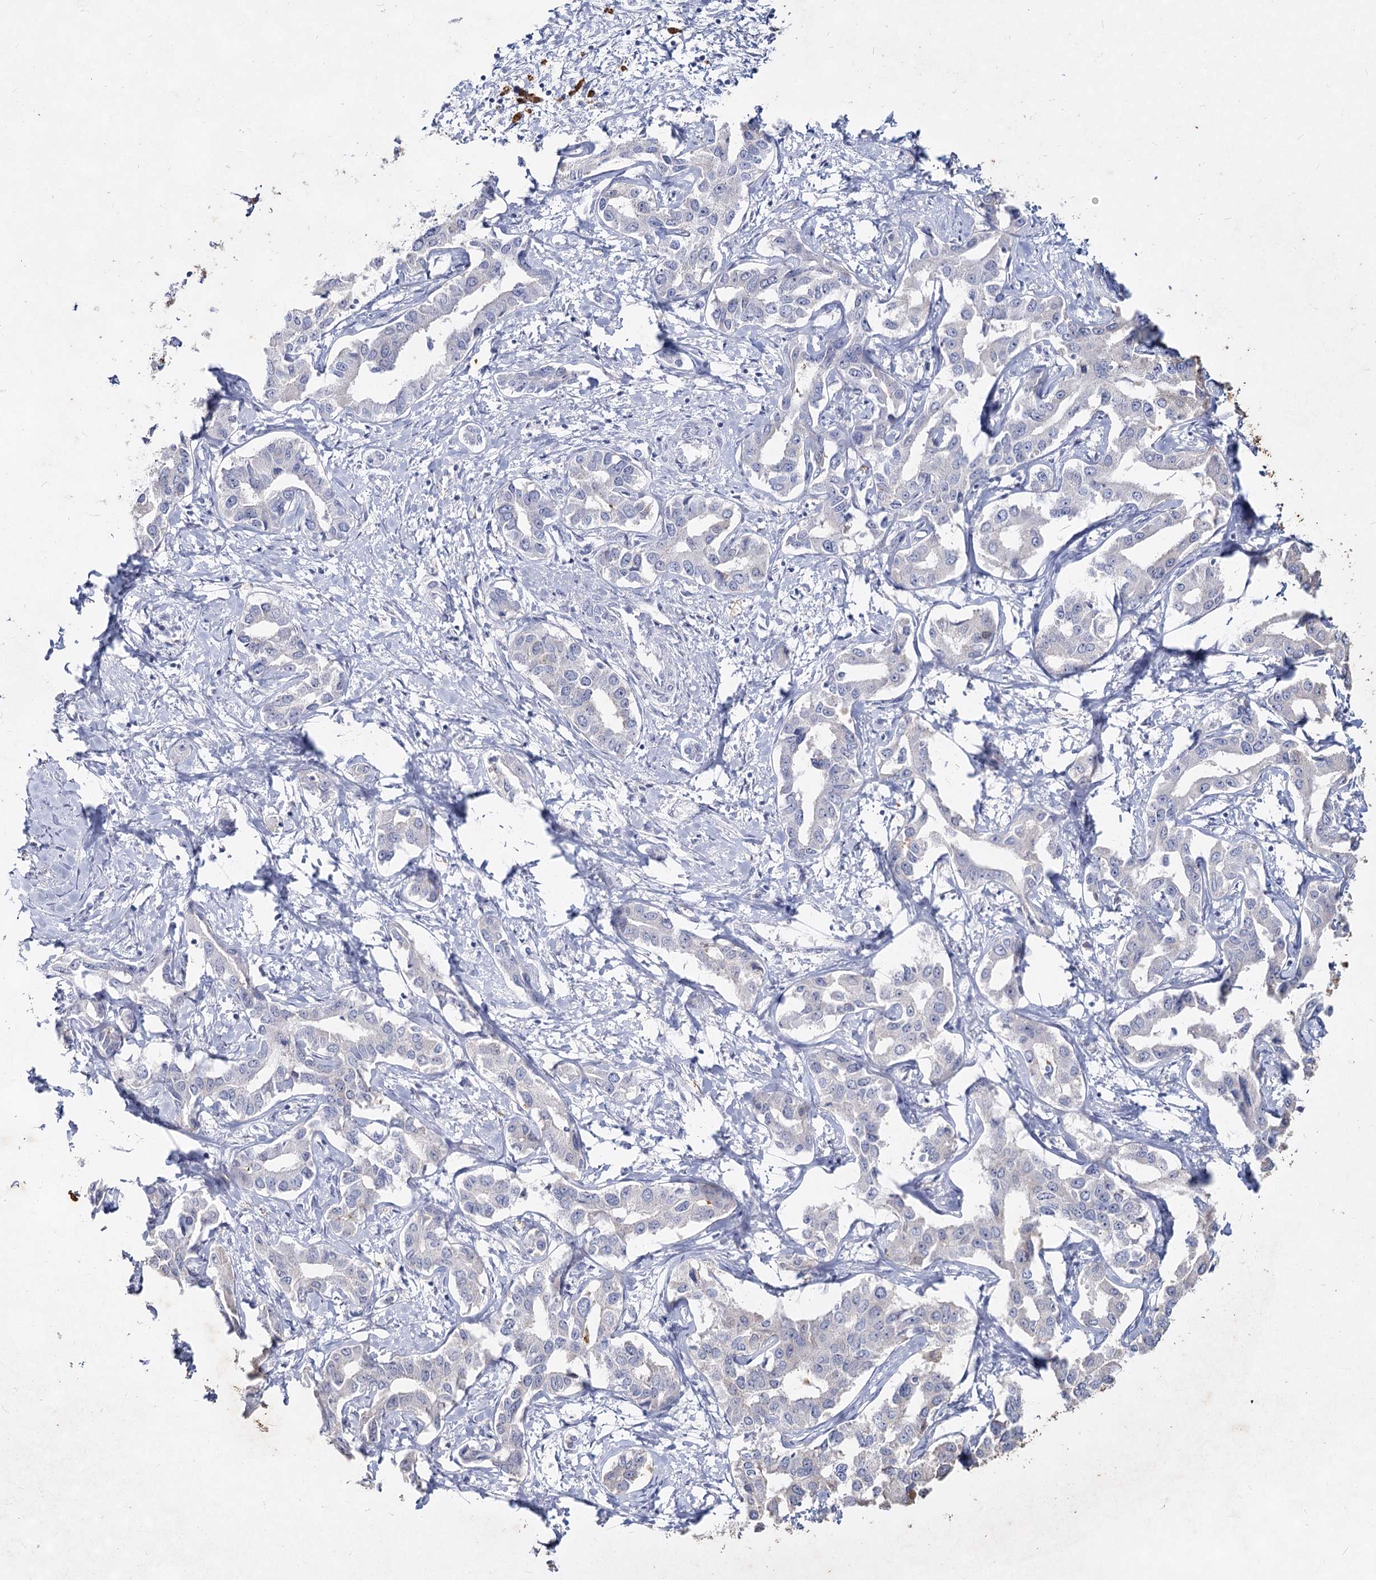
{"staining": {"intensity": "negative", "quantity": "none", "location": "none"}, "tissue": "liver cancer", "cell_type": "Tumor cells", "image_type": "cancer", "snomed": [{"axis": "morphology", "description": "Cholangiocarcinoma"}, {"axis": "topography", "description": "Liver"}], "caption": "DAB (3,3'-diaminobenzidine) immunohistochemical staining of human cholangiocarcinoma (liver) shows no significant staining in tumor cells. (DAB immunohistochemistry with hematoxylin counter stain).", "gene": "CCDC73", "patient": {"sex": "male", "age": 59}}